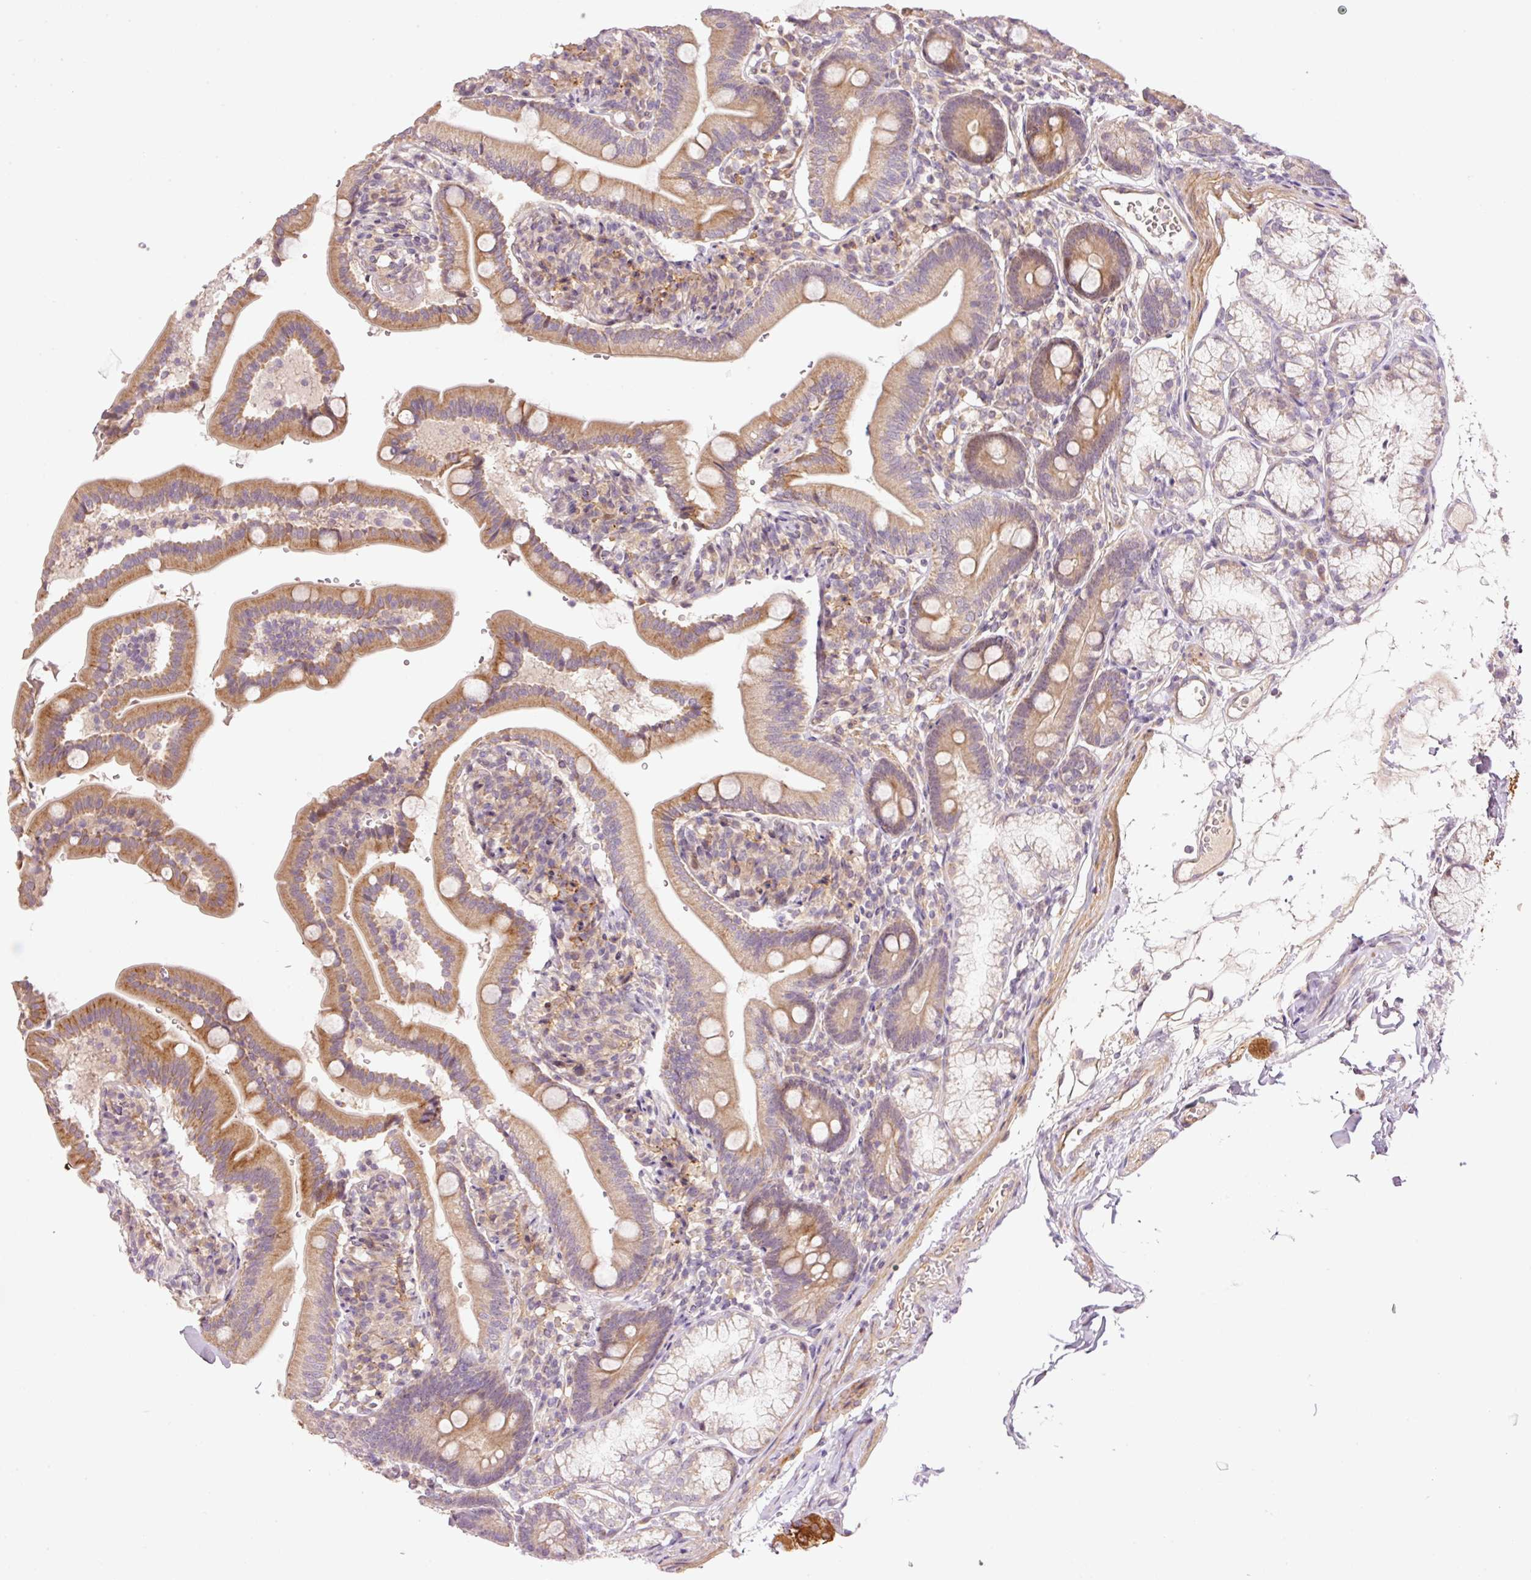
{"staining": {"intensity": "moderate", "quantity": ">75%", "location": "cytoplasmic/membranous"}, "tissue": "duodenum", "cell_type": "Glandular cells", "image_type": "normal", "snomed": [{"axis": "morphology", "description": "Normal tissue, NOS"}, {"axis": "topography", "description": "Duodenum"}], "caption": "Immunohistochemistry of normal human duodenum reveals medium levels of moderate cytoplasmic/membranous expression in about >75% of glandular cells. Immunohistochemistry (ihc) stains the protein in brown and the nuclei are stained blue.", "gene": "SLC29A3", "patient": {"sex": "female", "age": 67}}